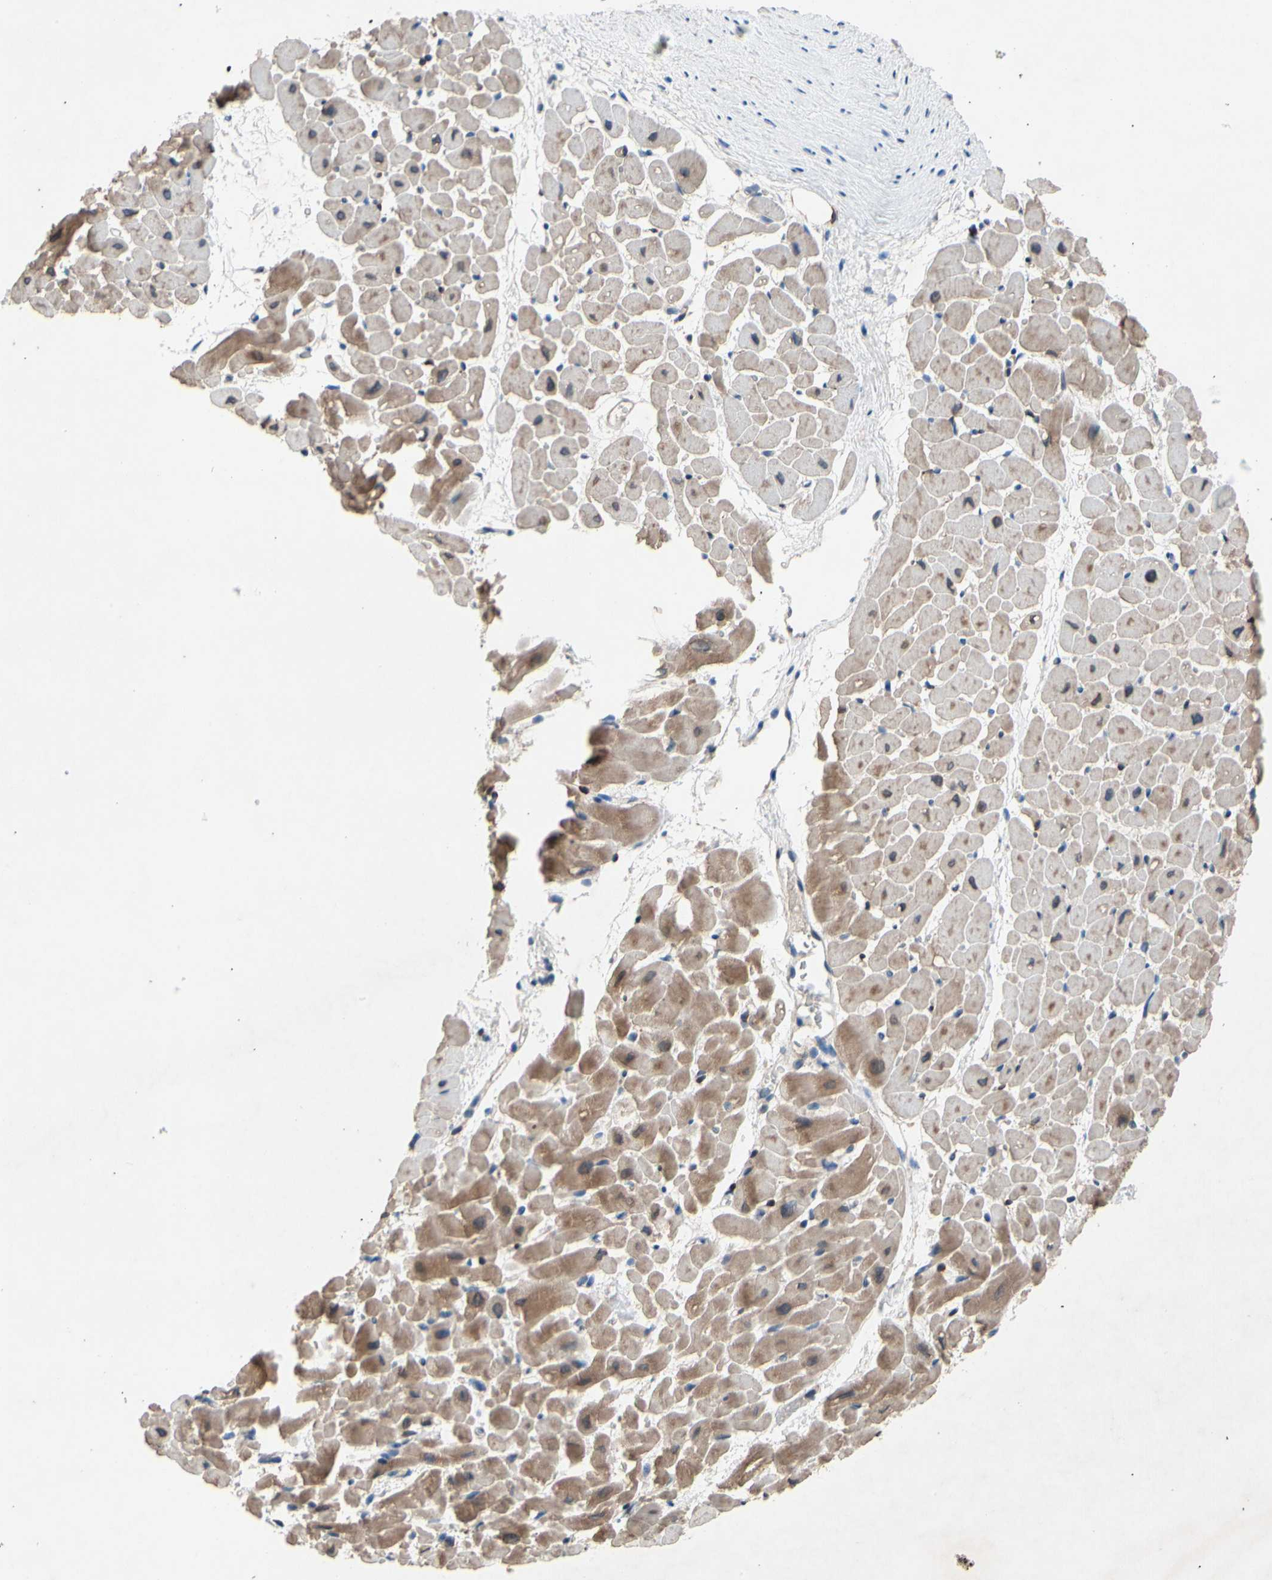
{"staining": {"intensity": "moderate", "quantity": "25%-75%", "location": "cytoplasmic/membranous"}, "tissue": "heart muscle", "cell_type": "Cardiomyocytes", "image_type": "normal", "snomed": [{"axis": "morphology", "description": "Normal tissue, NOS"}, {"axis": "topography", "description": "Heart"}], "caption": "A micrograph of human heart muscle stained for a protein shows moderate cytoplasmic/membranous brown staining in cardiomyocytes. (brown staining indicates protein expression, while blue staining denotes nuclei).", "gene": "PRXL2A", "patient": {"sex": "male", "age": 45}}